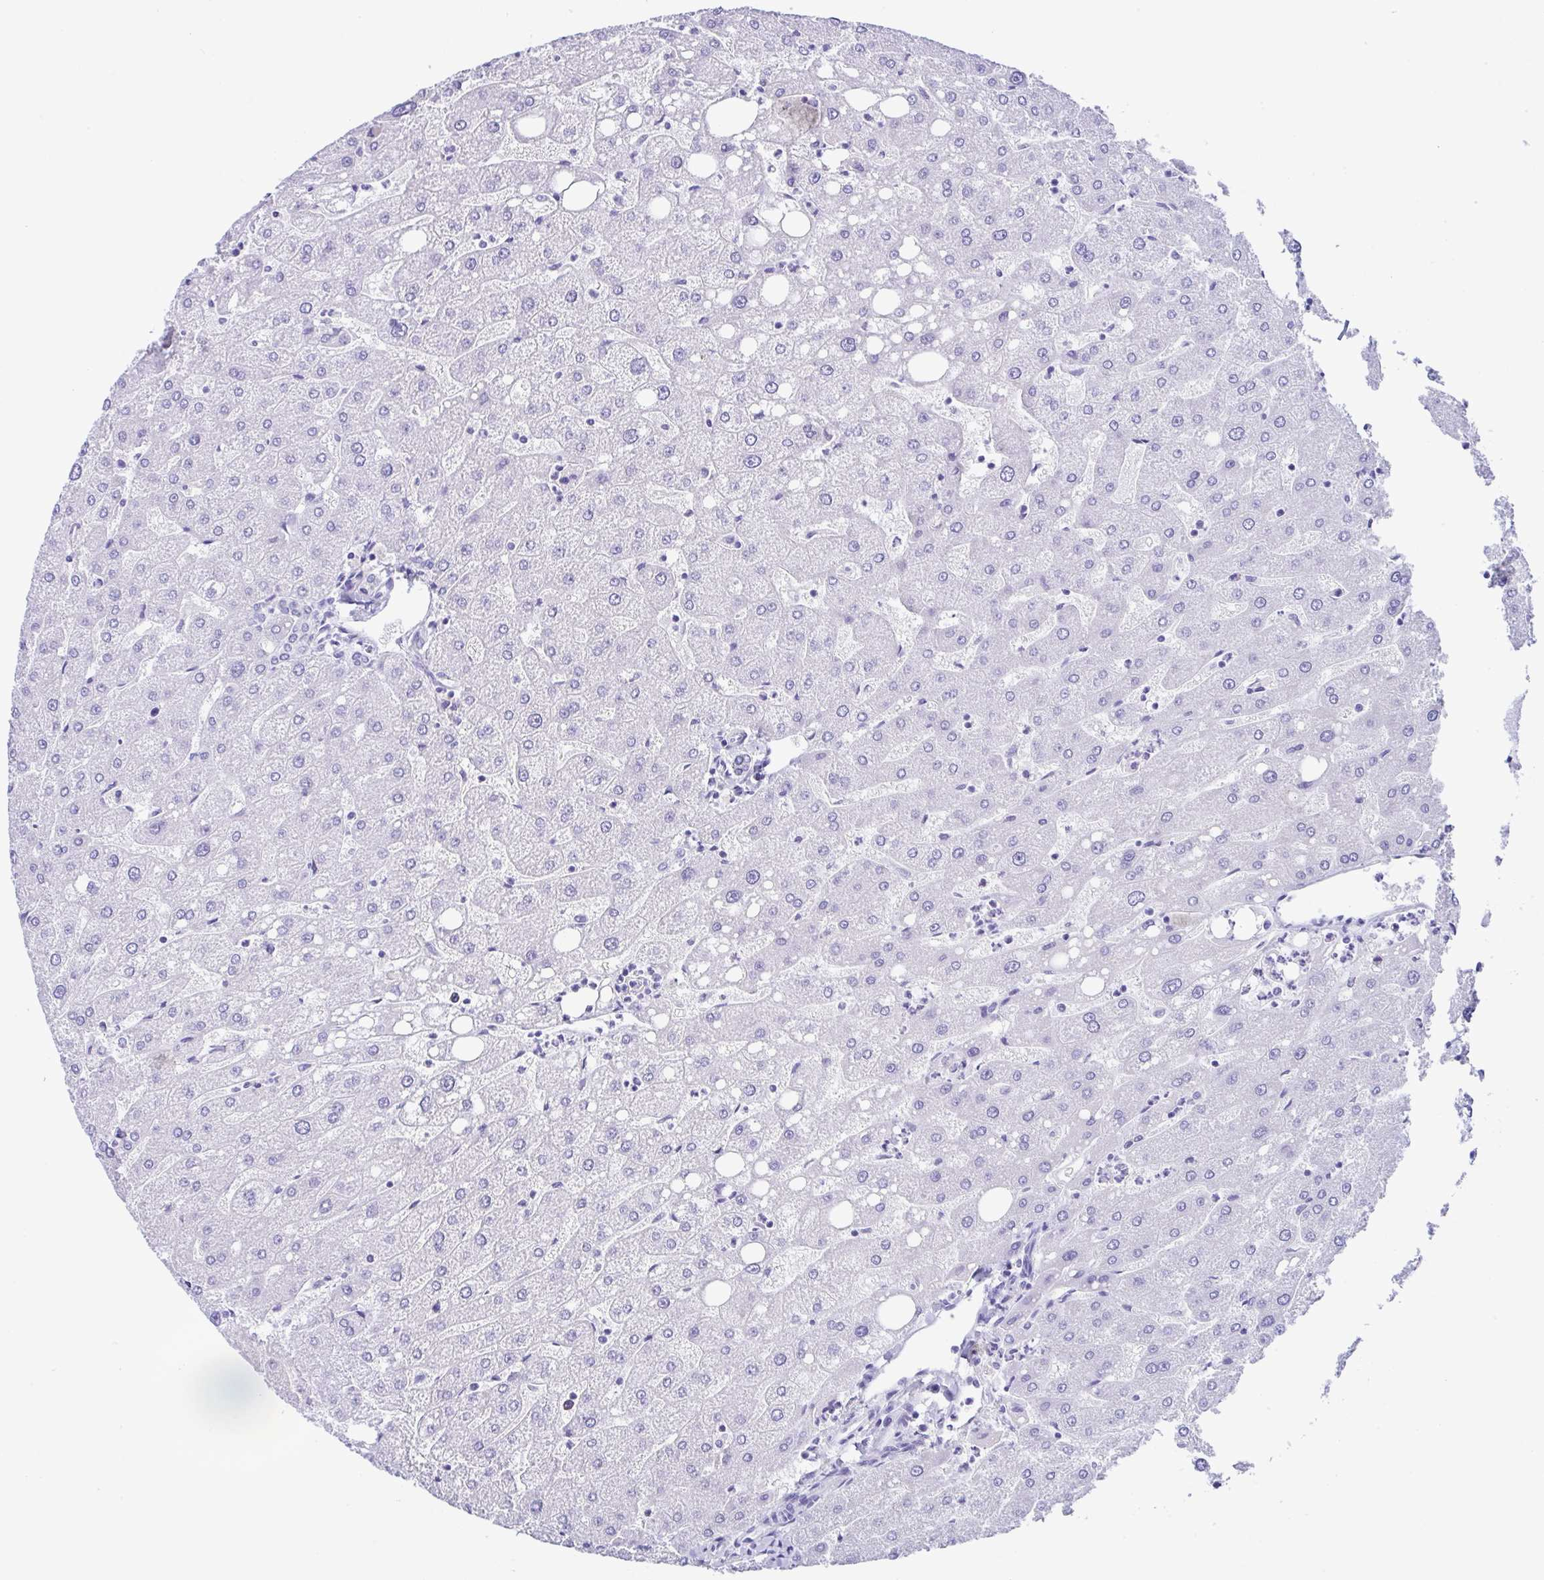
{"staining": {"intensity": "negative", "quantity": "none", "location": "none"}, "tissue": "liver", "cell_type": "Cholangiocytes", "image_type": "normal", "snomed": [{"axis": "morphology", "description": "Normal tissue, NOS"}, {"axis": "topography", "description": "Liver"}], "caption": "An immunohistochemistry image of unremarkable liver is shown. There is no staining in cholangiocytes of liver. Nuclei are stained in blue.", "gene": "RRM2", "patient": {"sex": "male", "age": 67}}